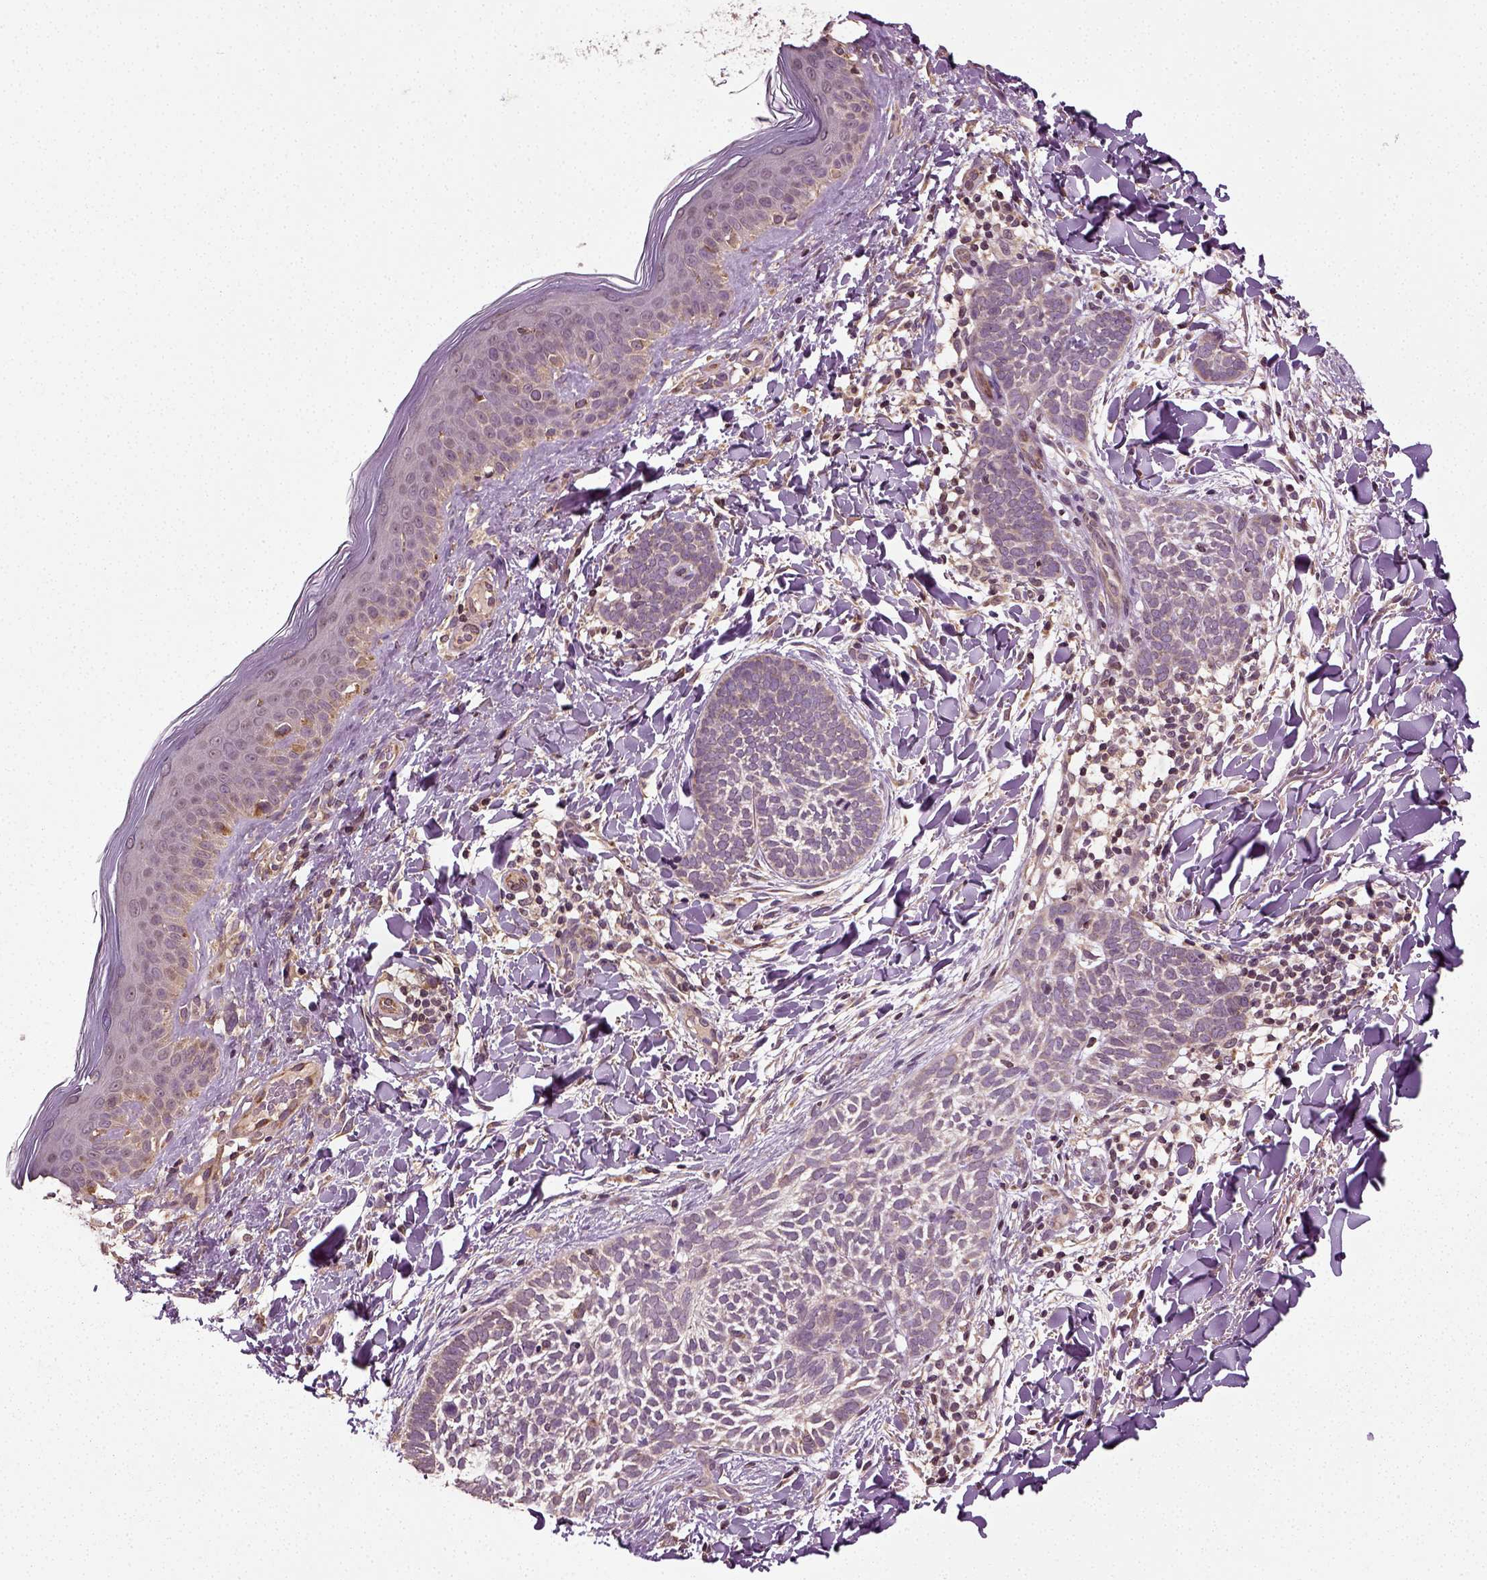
{"staining": {"intensity": "negative", "quantity": "none", "location": "none"}, "tissue": "skin cancer", "cell_type": "Tumor cells", "image_type": "cancer", "snomed": [{"axis": "morphology", "description": "Normal tissue, NOS"}, {"axis": "morphology", "description": "Basal cell carcinoma"}, {"axis": "topography", "description": "Skin"}], "caption": "IHC photomicrograph of basal cell carcinoma (skin) stained for a protein (brown), which demonstrates no expression in tumor cells.", "gene": "ERV3-1", "patient": {"sex": "male", "age": 46}}